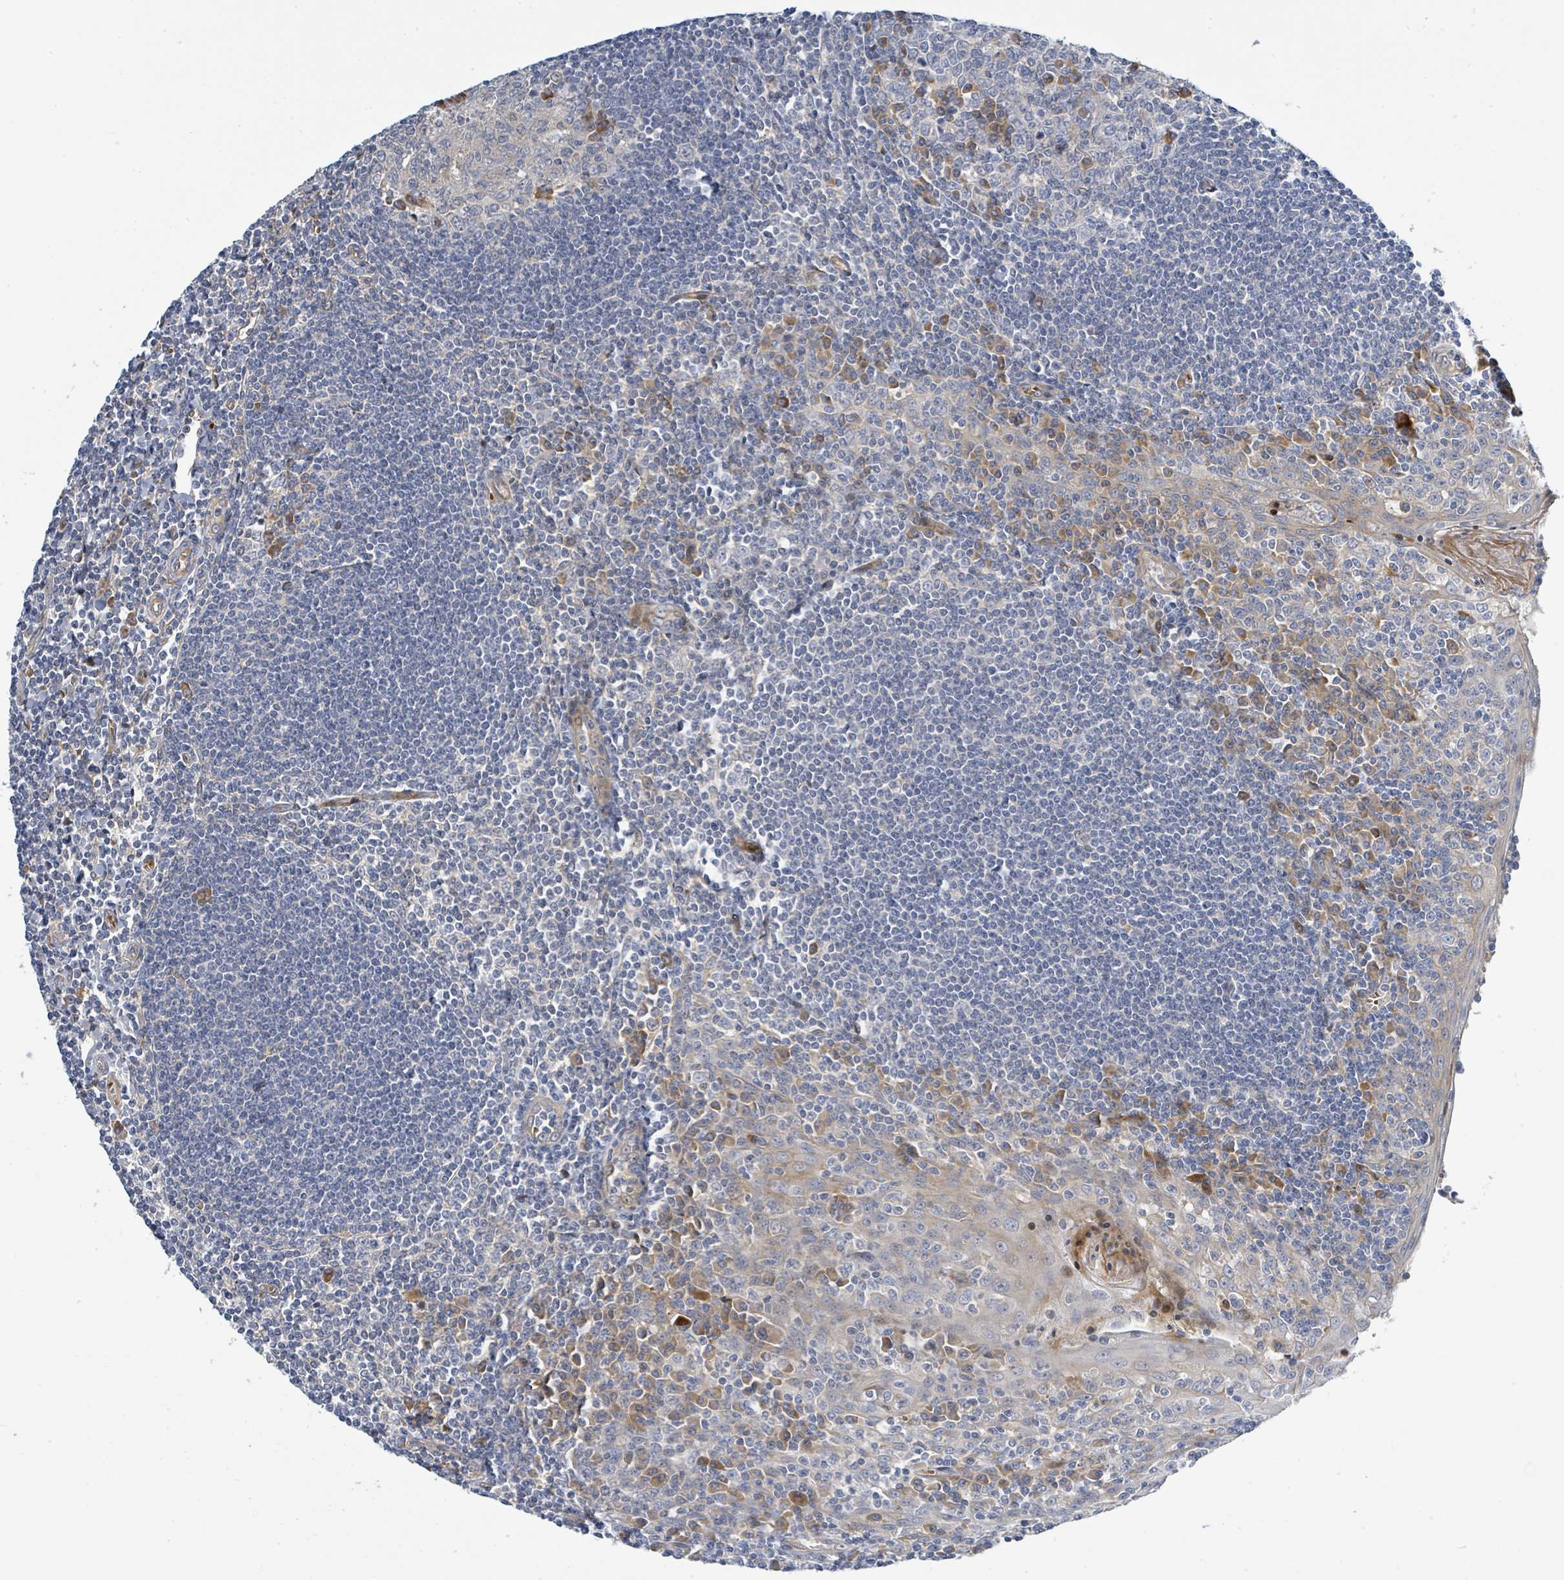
{"staining": {"intensity": "moderate", "quantity": "<25%", "location": "cytoplasmic/membranous"}, "tissue": "tonsil", "cell_type": "Germinal center cells", "image_type": "normal", "snomed": [{"axis": "morphology", "description": "Normal tissue, NOS"}, {"axis": "topography", "description": "Tonsil"}], "caption": "The immunohistochemical stain labels moderate cytoplasmic/membranous staining in germinal center cells of normal tonsil. The staining is performed using DAB brown chromogen to label protein expression. The nuclei are counter-stained blue using hematoxylin.", "gene": "CFAP210", "patient": {"sex": "male", "age": 27}}